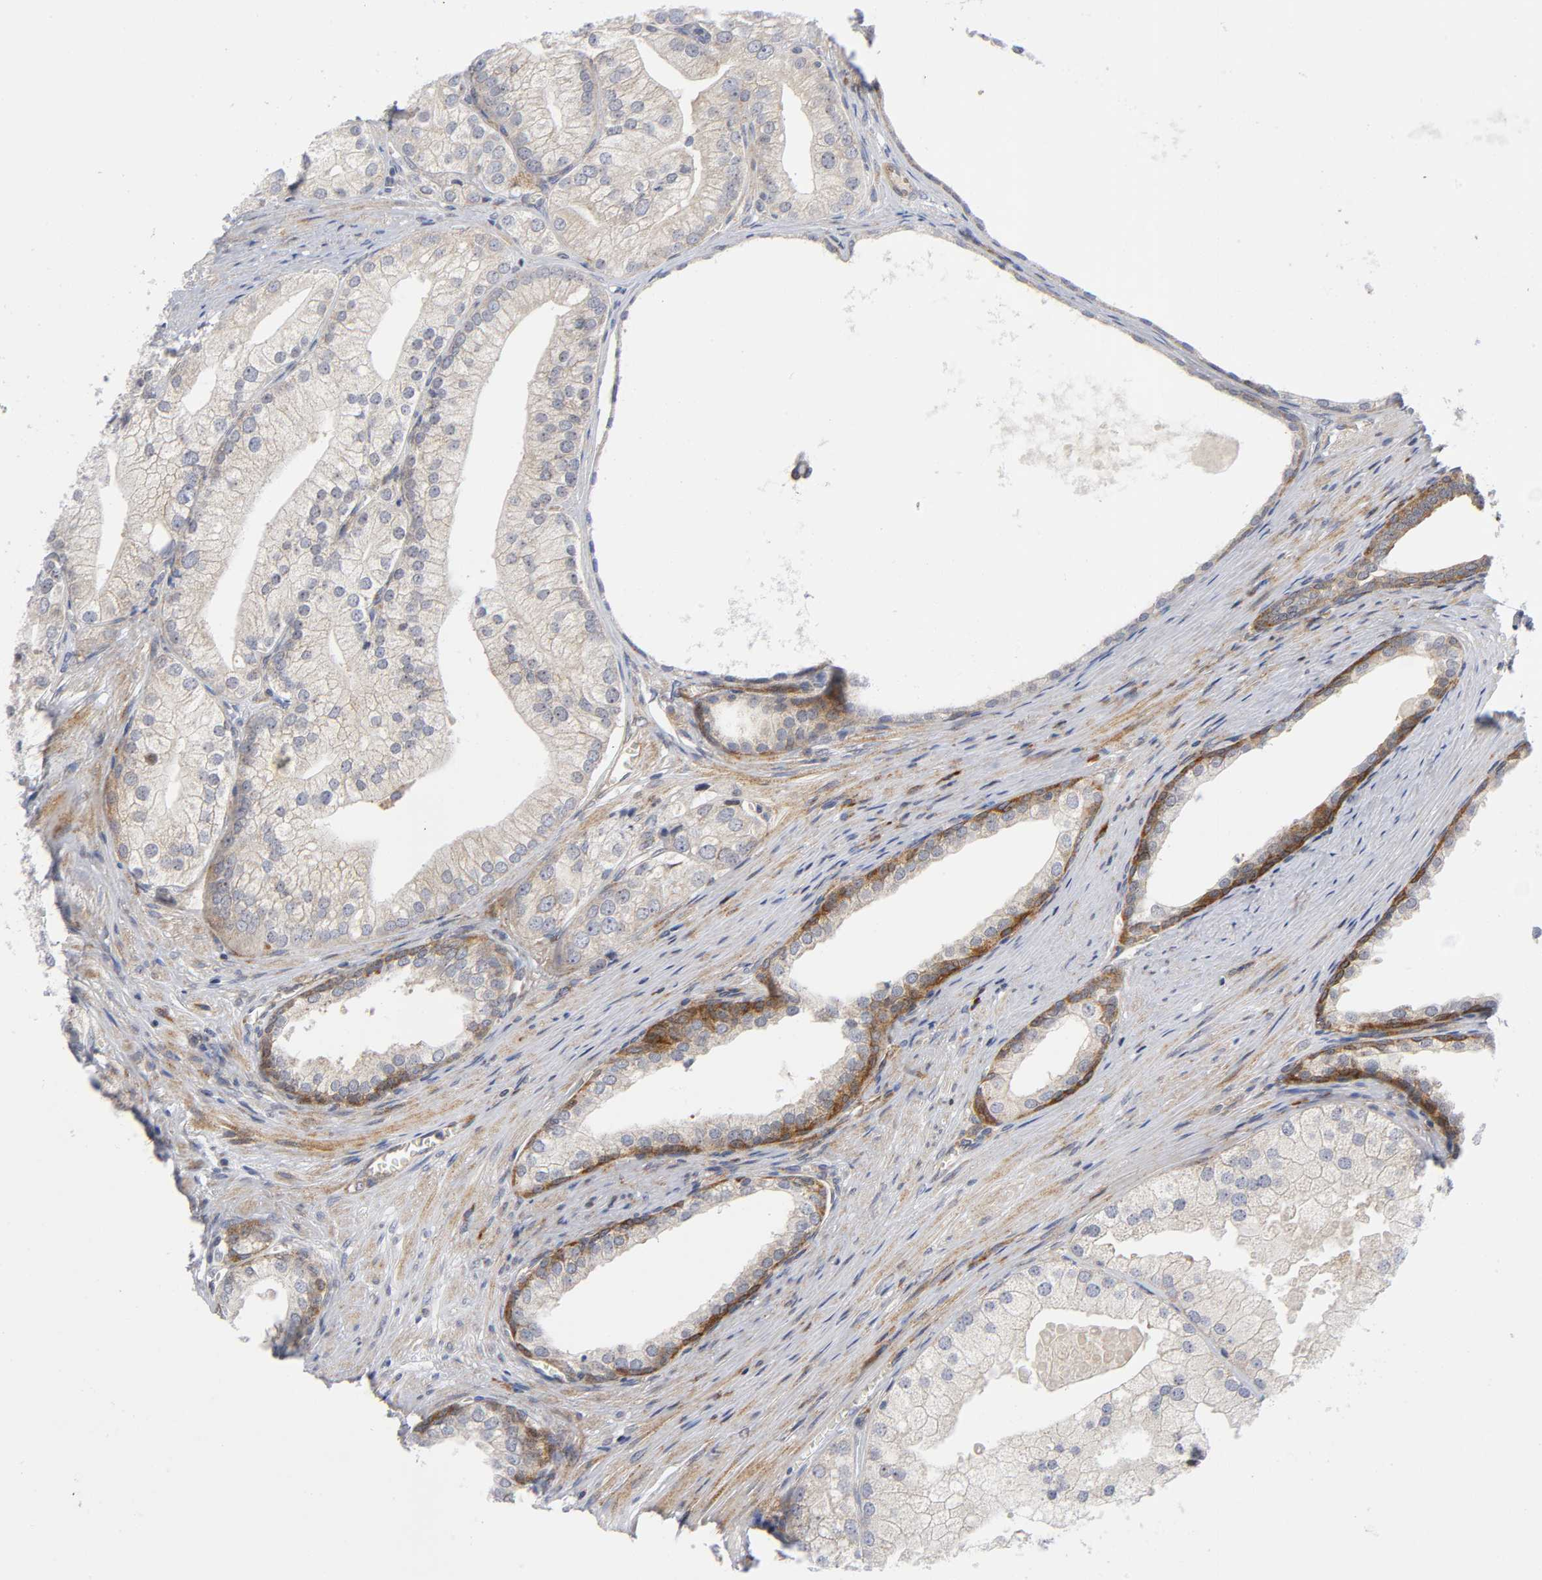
{"staining": {"intensity": "moderate", "quantity": ">75%", "location": "cytoplasmic/membranous"}, "tissue": "prostate cancer", "cell_type": "Tumor cells", "image_type": "cancer", "snomed": [{"axis": "morphology", "description": "Adenocarcinoma, Low grade"}, {"axis": "topography", "description": "Prostate"}], "caption": "Immunohistochemistry micrograph of neoplastic tissue: prostate cancer stained using immunohistochemistry (IHC) reveals medium levels of moderate protein expression localized specifically in the cytoplasmic/membranous of tumor cells, appearing as a cytoplasmic/membranous brown color.", "gene": "EIF5", "patient": {"sex": "male", "age": 69}}